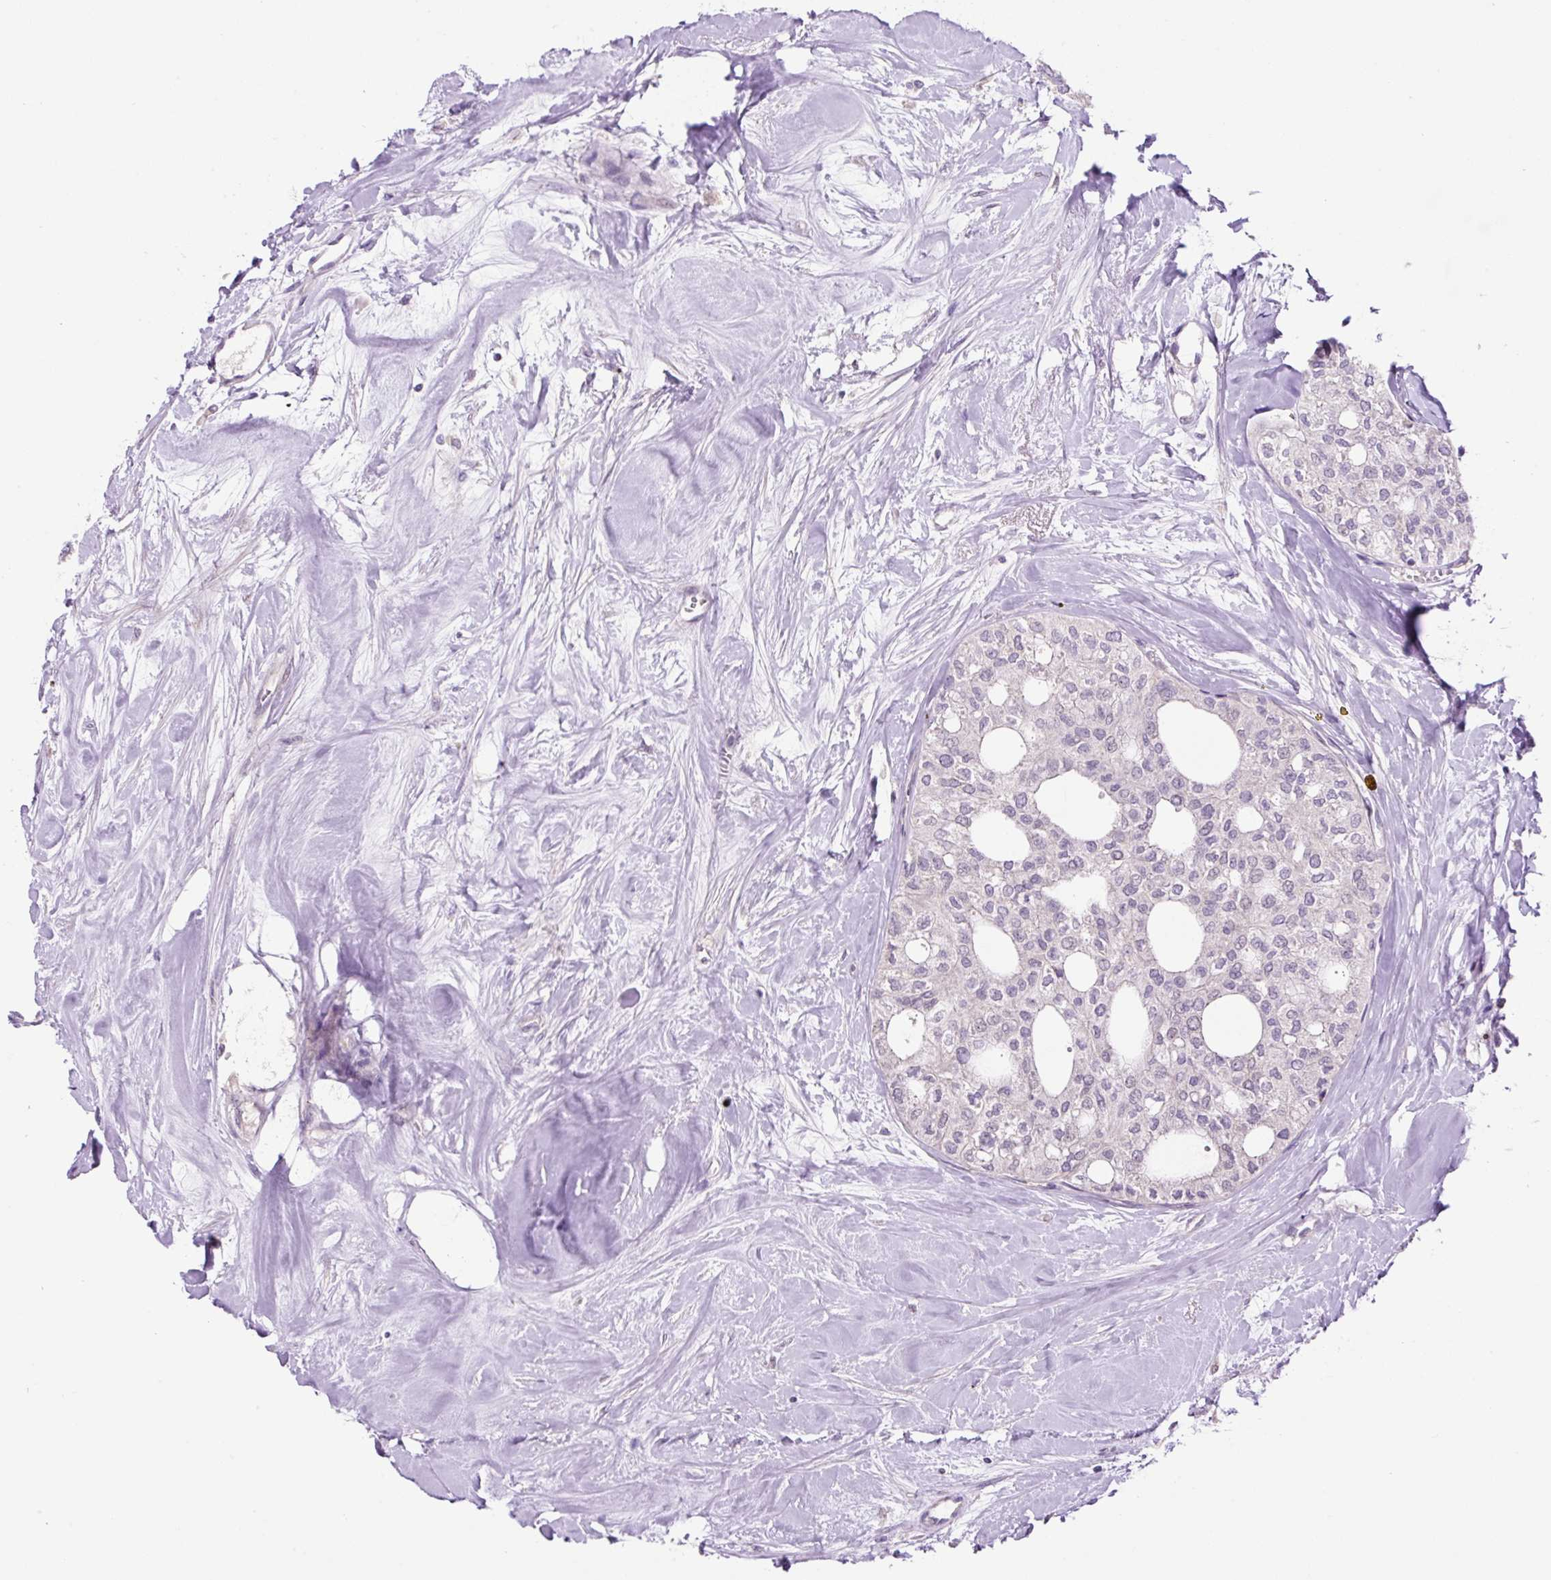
{"staining": {"intensity": "negative", "quantity": "none", "location": "none"}, "tissue": "thyroid cancer", "cell_type": "Tumor cells", "image_type": "cancer", "snomed": [{"axis": "morphology", "description": "Follicular adenoma carcinoma, NOS"}, {"axis": "topography", "description": "Thyroid gland"}], "caption": "Human follicular adenoma carcinoma (thyroid) stained for a protein using immunohistochemistry displays no positivity in tumor cells.", "gene": "OGDHL", "patient": {"sex": "male", "age": 75}}